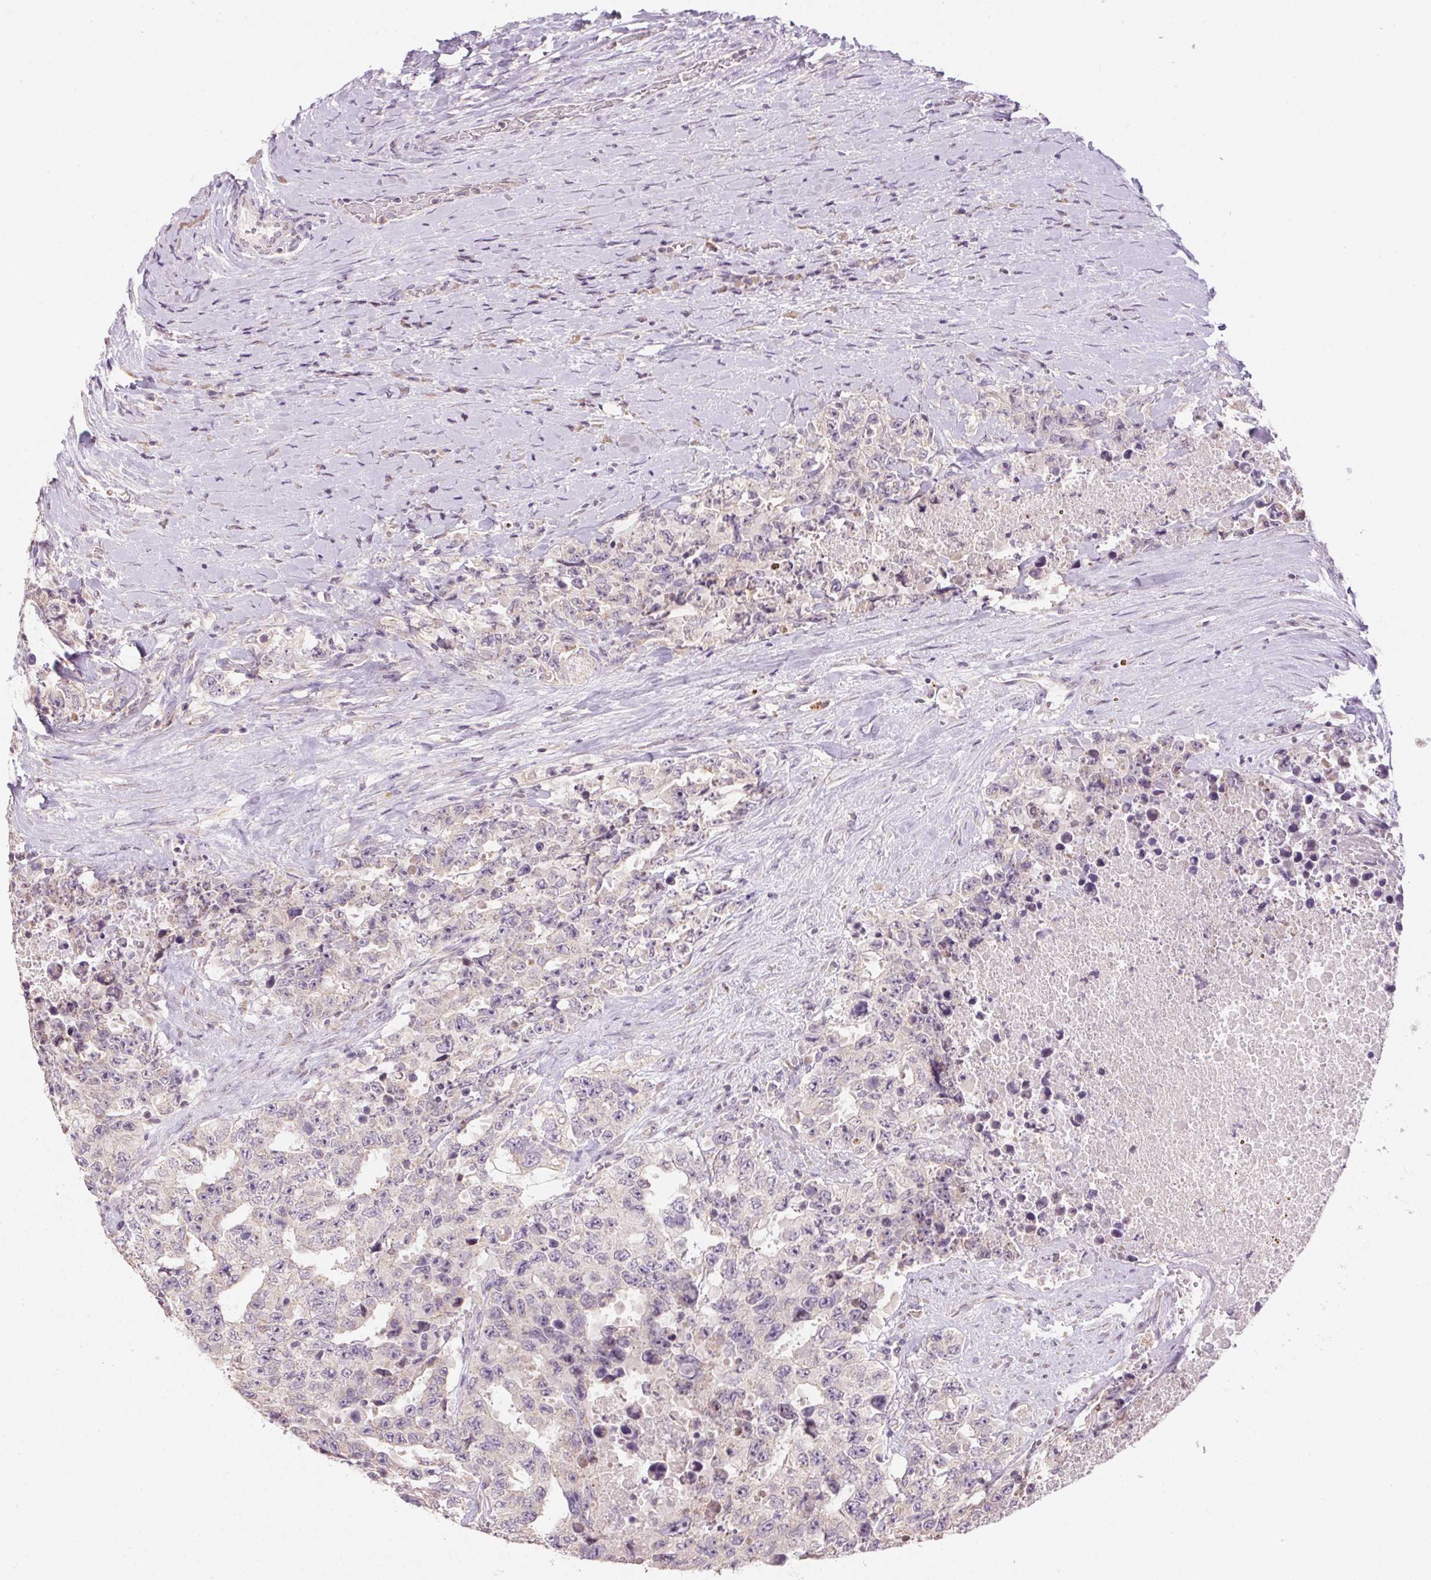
{"staining": {"intensity": "negative", "quantity": "none", "location": "none"}, "tissue": "testis cancer", "cell_type": "Tumor cells", "image_type": "cancer", "snomed": [{"axis": "morphology", "description": "Carcinoma, Embryonal, NOS"}, {"axis": "topography", "description": "Testis"}], "caption": "Protein analysis of testis cancer (embryonal carcinoma) exhibits no significant positivity in tumor cells.", "gene": "SPACA9", "patient": {"sex": "male", "age": 24}}